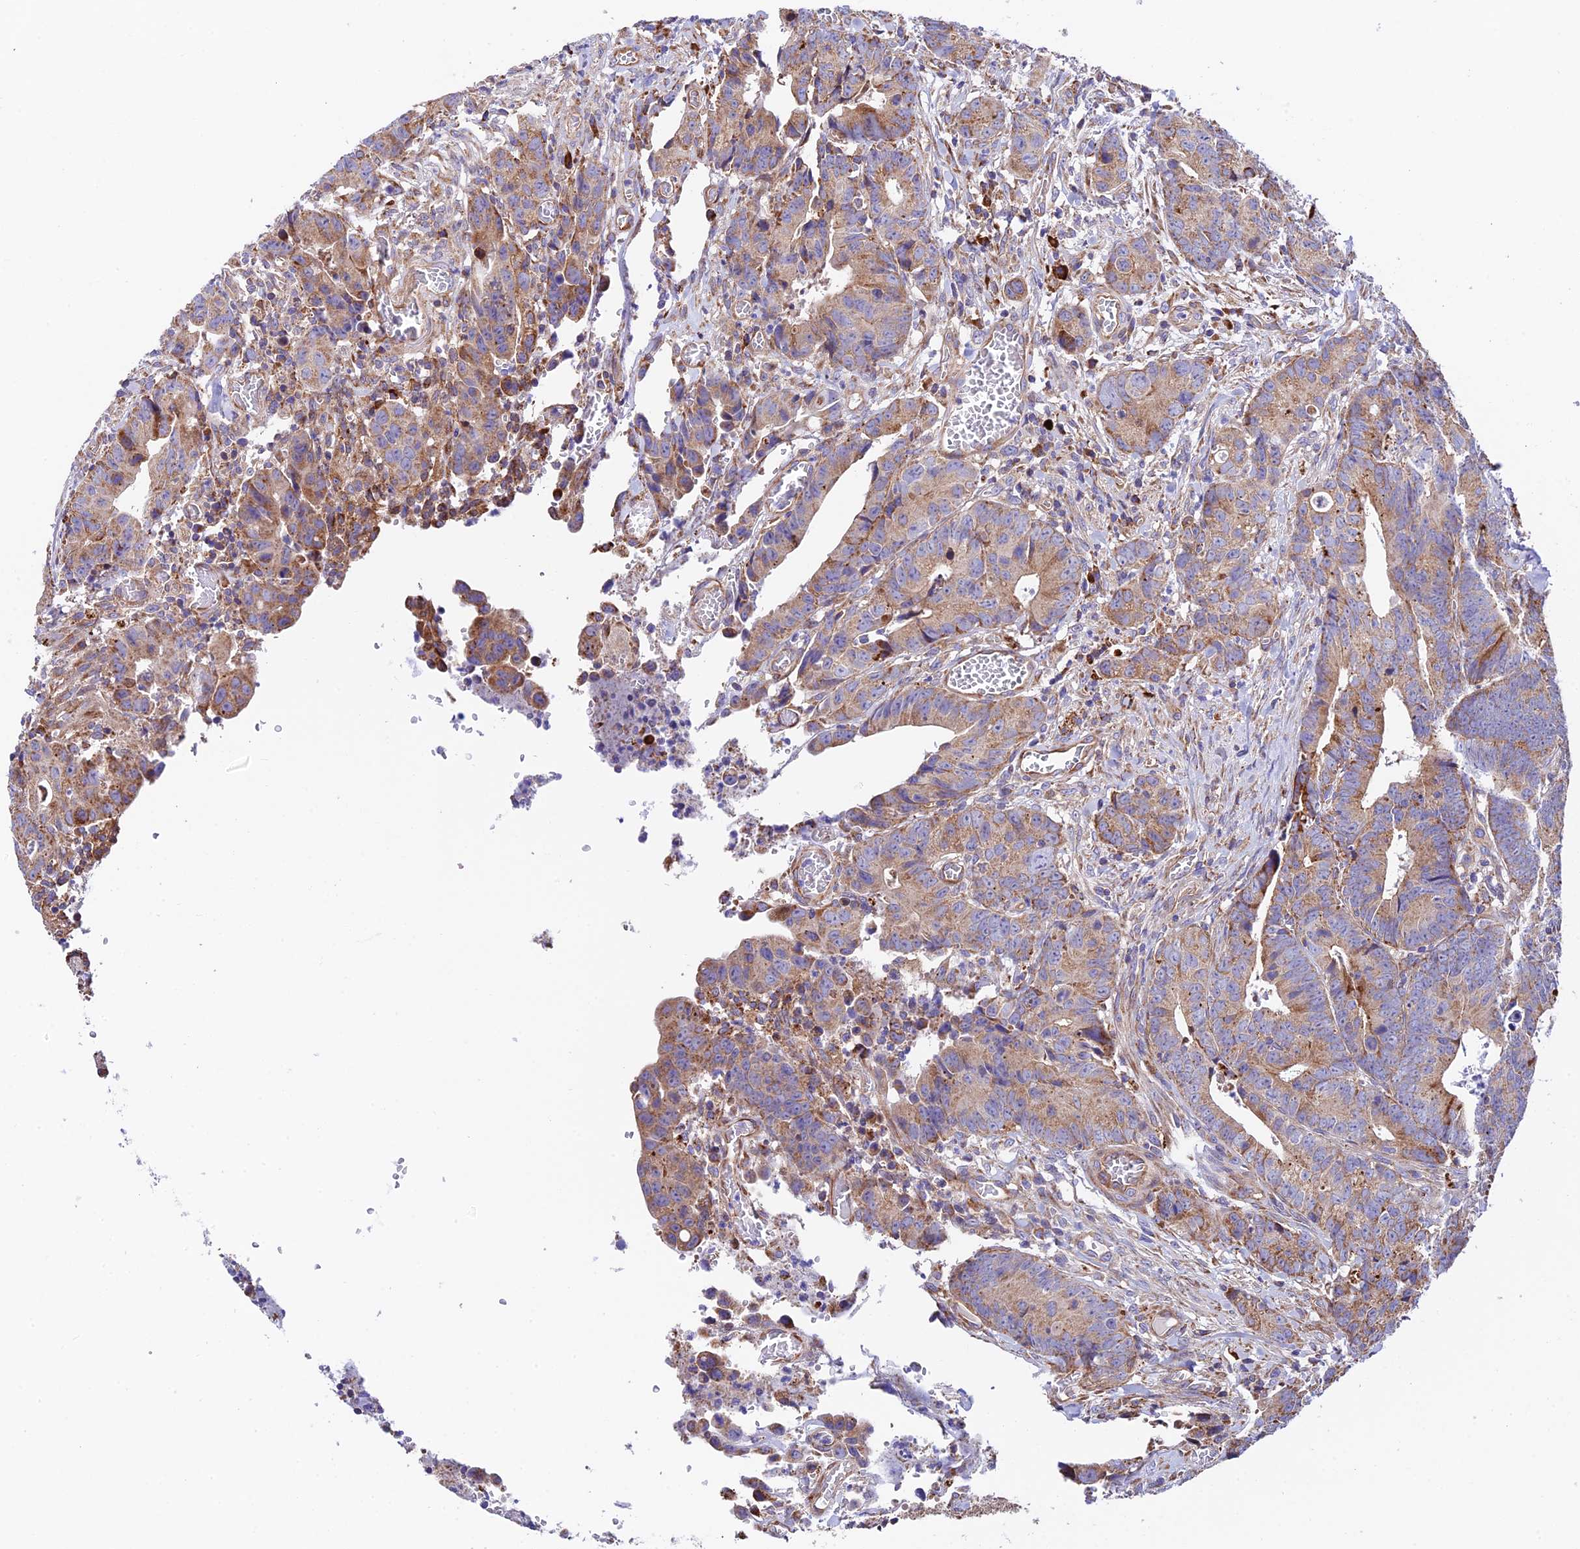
{"staining": {"intensity": "moderate", "quantity": ">75%", "location": "cytoplasmic/membranous"}, "tissue": "colorectal cancer", "cell_type": "Tumor cells", "image_type": "cancer", "snomed": [{"axis": "morphology", "description": "Adenocarcinoma, NOS"}, {"axis": "topography", "description": "Colon"}], "caption": "Human adenocarcinoma (colorectal) stained for a protein (brown) demonstrates moderate cytoplasmic/membranous positive staining in approximately >75% of tumor cells.", "gene": "VPS13C", "patient": {"sex": "female", "age": 57}}